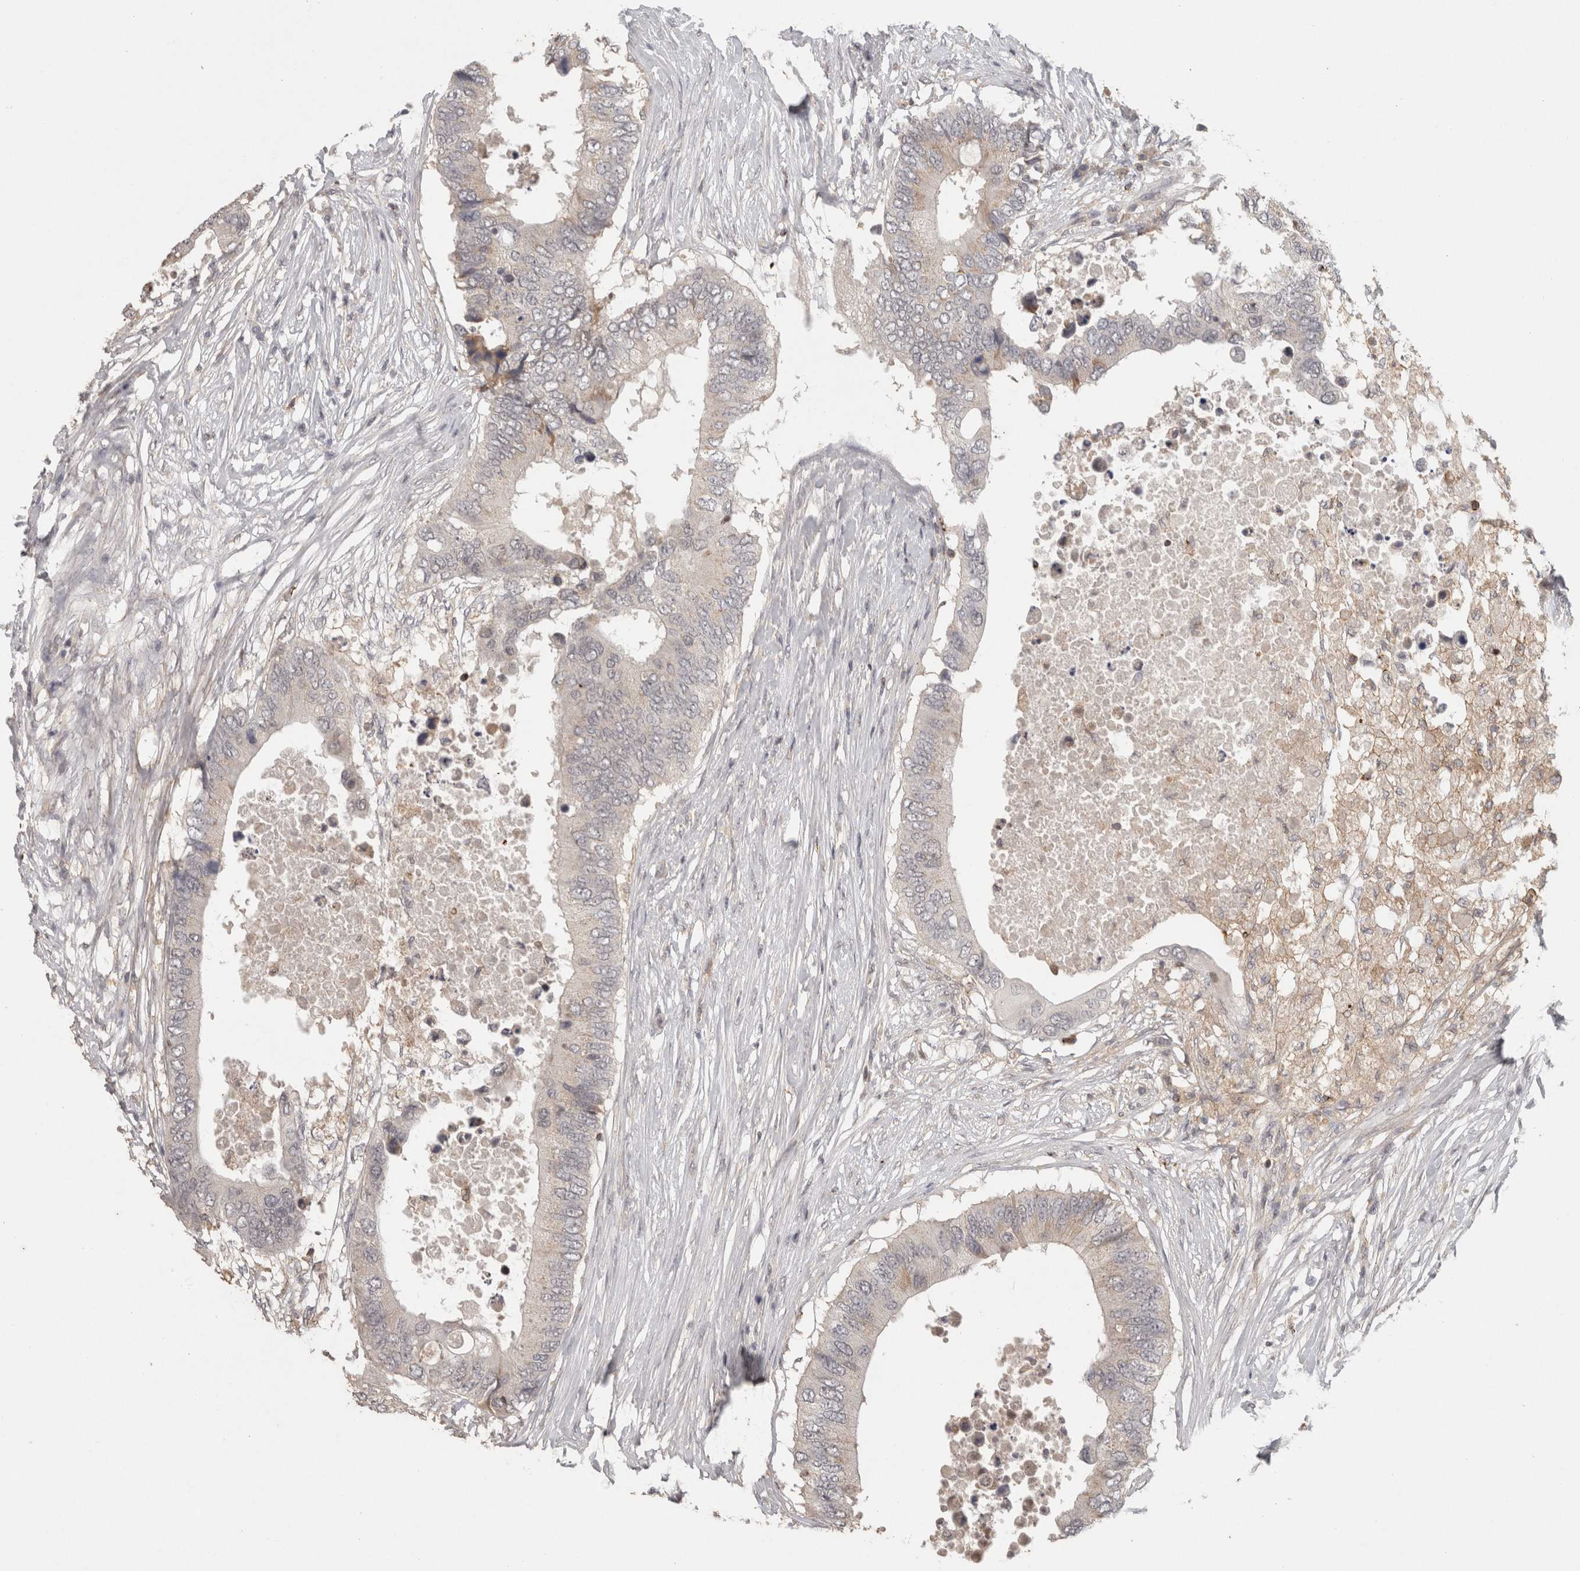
{"staining": {"intensity": "negative", "quantity": "none", "location": "none"}, "tissue": "colorectal cancer", "cell_type": "Tumor cells", "image_type": "cancer", "snomed": [{"axis": "morphology", "description": "Adenocarcinoma, NOS"}, {"axis": "topography", "description": "Colon"}], "caption": "Tumor cells show no significant protein staining in colorectal cancer (adenocarcinoma). The staining is performed using DAB (3,3'-diaminobenzidine) brown chromogen with nuclei counter-stained in using hematoxylin.", "gene": "HAVCR2", "patient": {"sex": "male", "age": 71}}